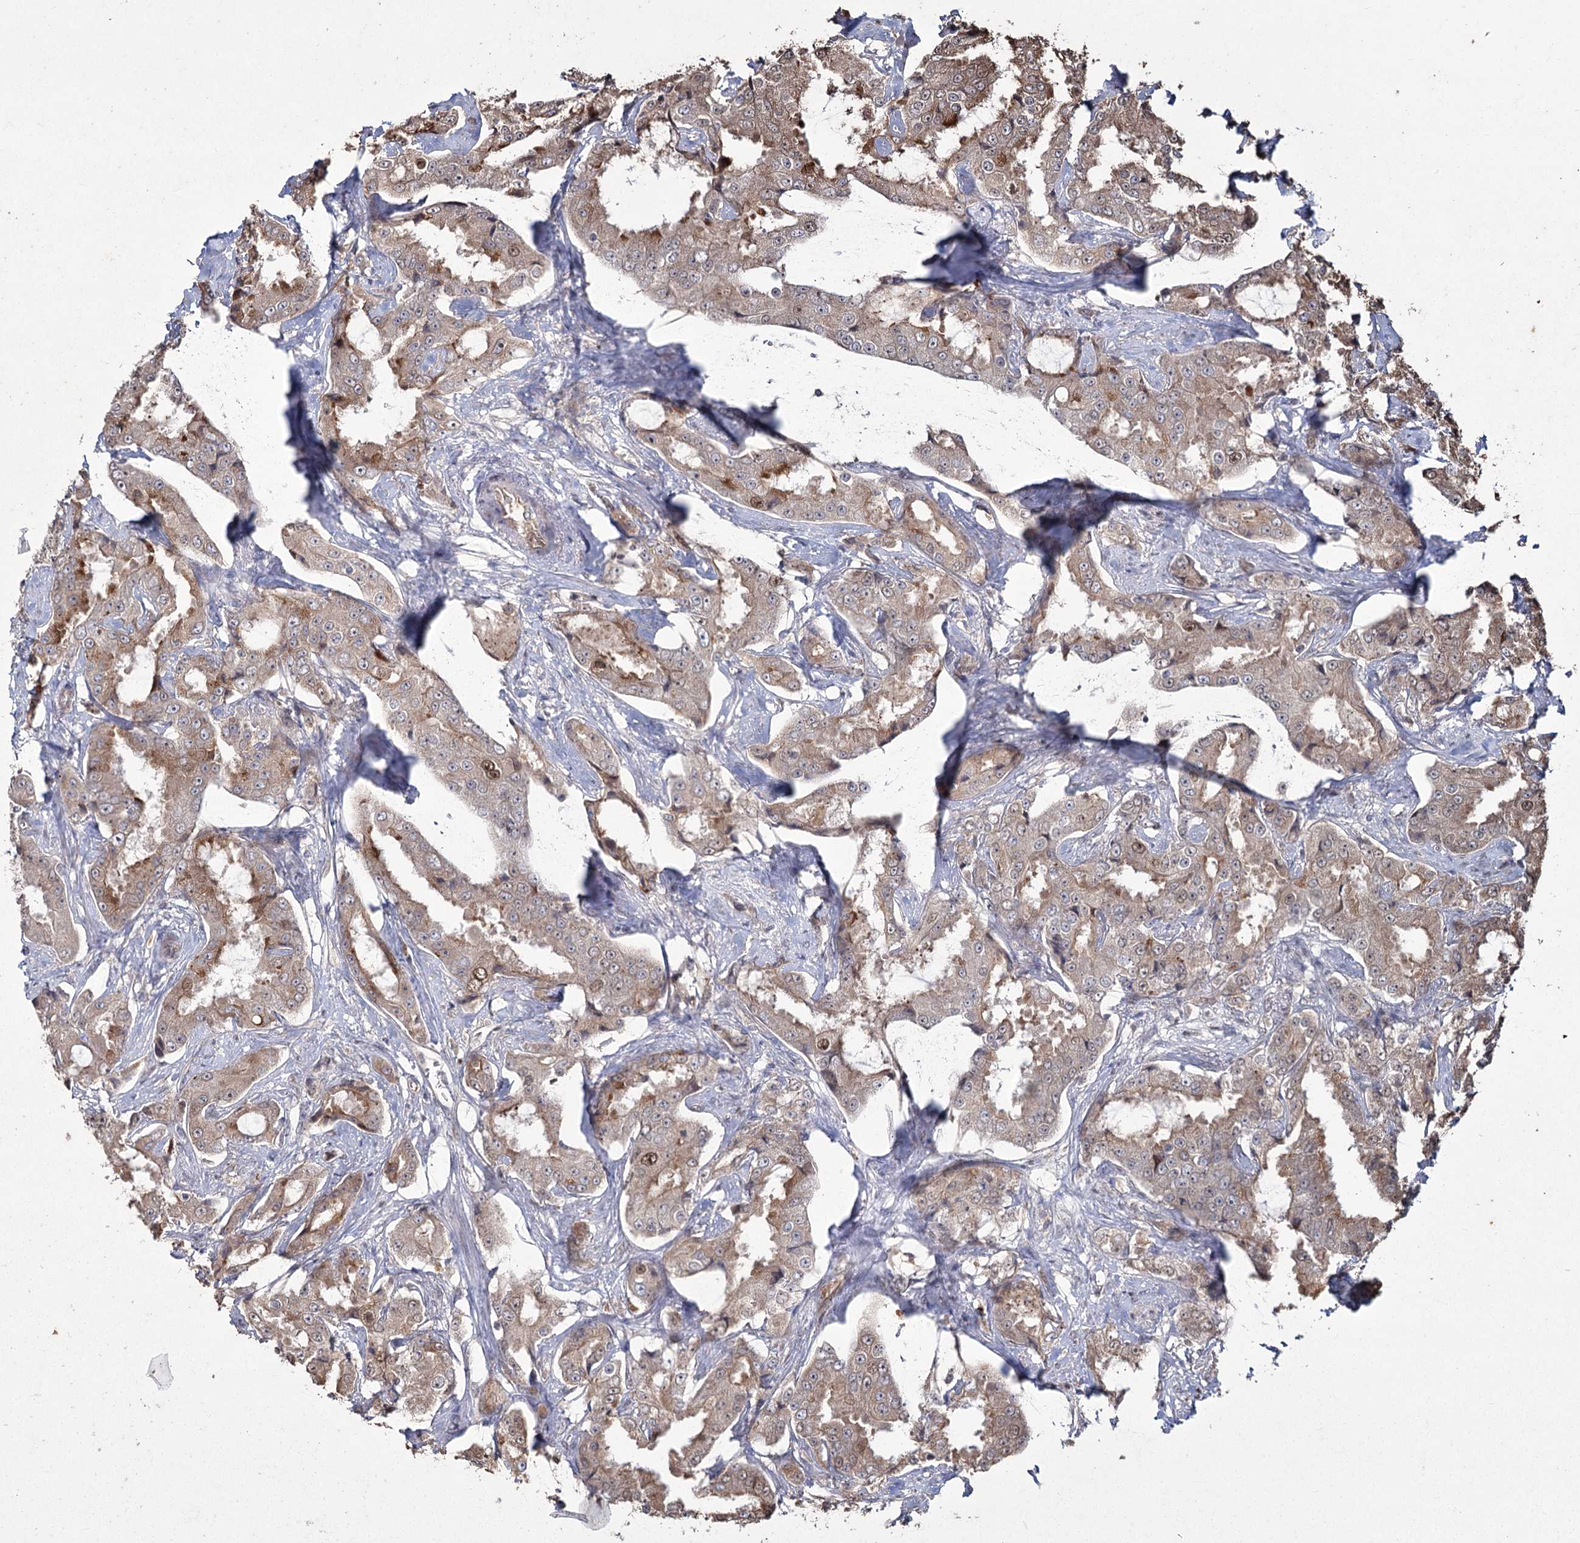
{"staining": {"intensity": "moderate", "quantity": "<25%", "location": "cytoplasmic/membranous,nuclear"}, "tissue": "prostate cancer", "cell_type": "Tumor cells", "image_type": "cancer", "snomed": [{"axis": "morphology", "description": "Adenocarcinoma, High grade"}, {"axis": "topography", "description": "Prostate"}], "caption": "Tumor cells show low levels of moderate cytoplasmic/membranous and nuclear positivity in about <25% of cells in human prostate cancer.", "gene": "PRC1", "patient": {"sex": "male", "age": 73}}